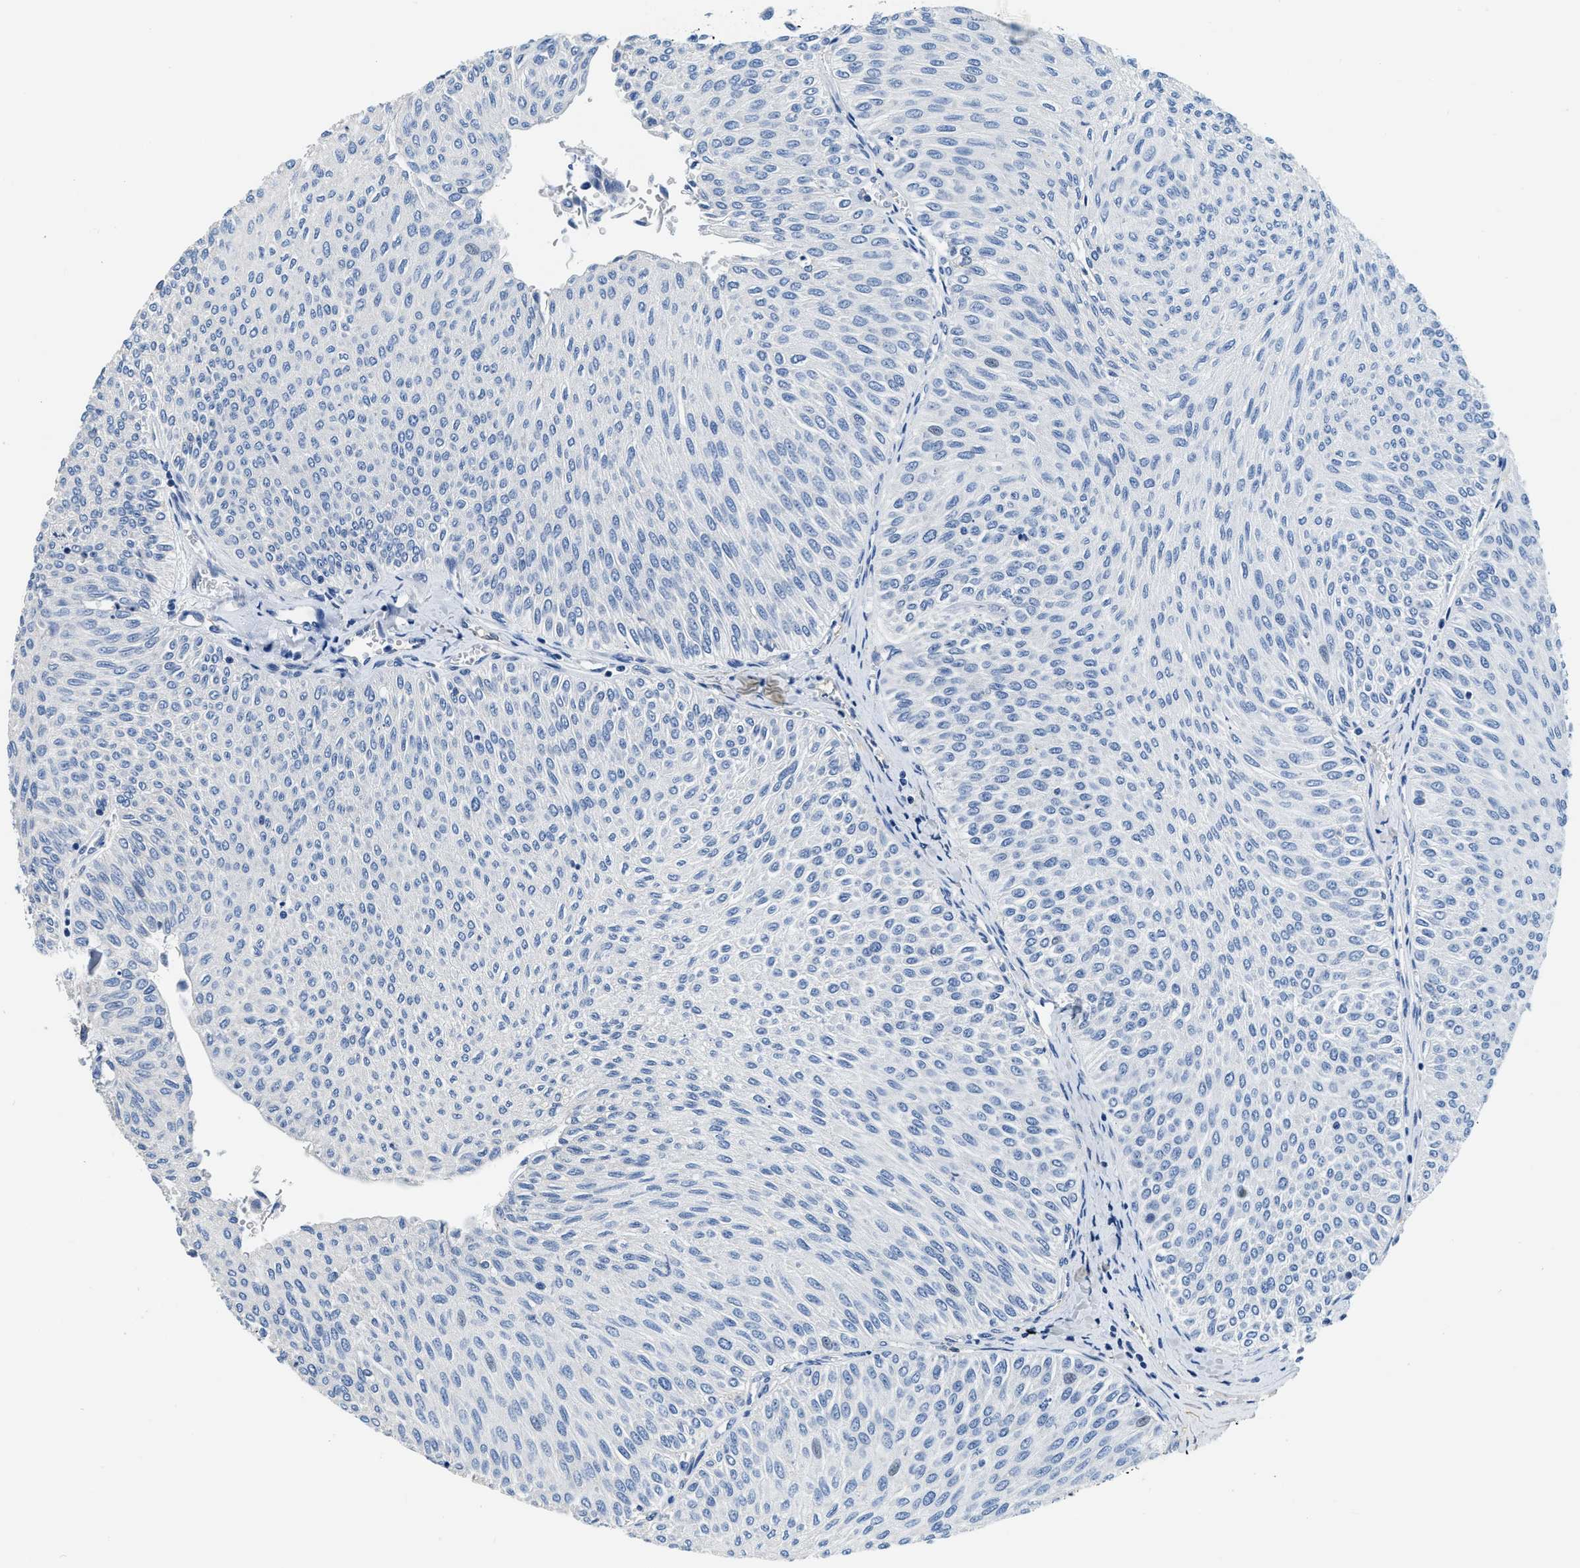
{"staining": {"intensity": "negative", "quantity": "none", "location": "none"}, "tissue": "urothelial cancer", "cell_type": "Tumor cells", "image_type": "cancer", "snomed": [{"axis": "morphology", "description": "Urothelial carcinoma, Low grade"}, {"axis": "topography", "description": "Urinary bladder"}], "caption": "Low-grade urothelial carcinoma was stained to show a protein in brown. There is no significant expression in tumor cells.", "gene": "ZDHHC13", "patient": {"sex": "male", "age": 78}}